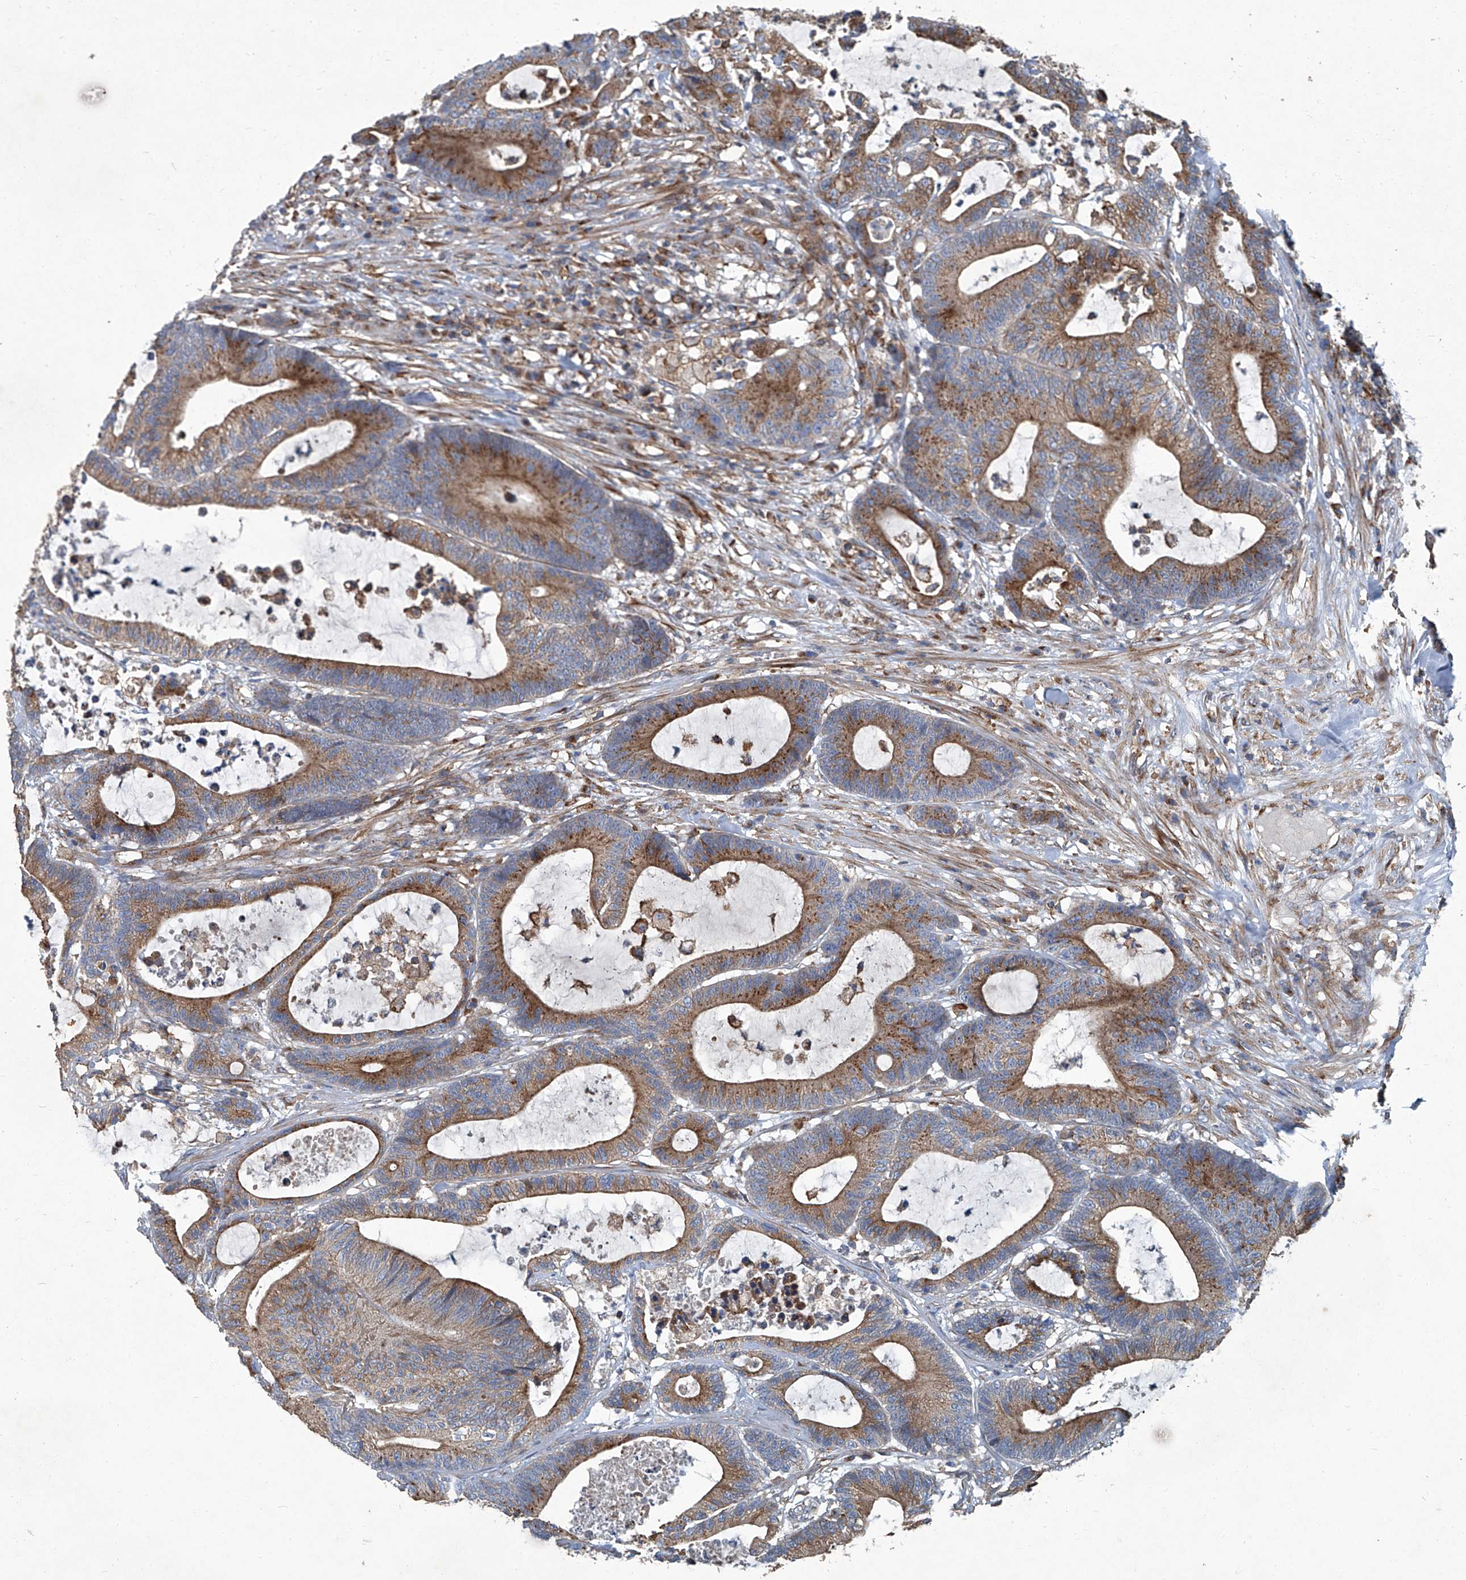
{"staining": {"intensity": "moderate", "quantity": ">75%", "location": "cytoplasmic/membranous"}, "tissue": "colorectal cancer", "cell_type": "Tumor cells", "image_type": "cancer", "snomed": [{"axis": "morphology", "description": "Adenocarcinoma, NOS"}, {"axis": "topography", "description": "Colon"}], "caption": "Immunohistochemistry staining of colorectal adenocarcinoma, which reveals medium levels of moderate cytoplasmic/membranous expression in approximately >75% of tumor cells indicating moderate cytoplasmic/membranous protein staining. The staining was performed using DAB (brown) for protein detection and nuclei were counterstained in hematoxylin (blue).", "gene": "PIGH", "patient": {"sex": "female", "age": 84}}